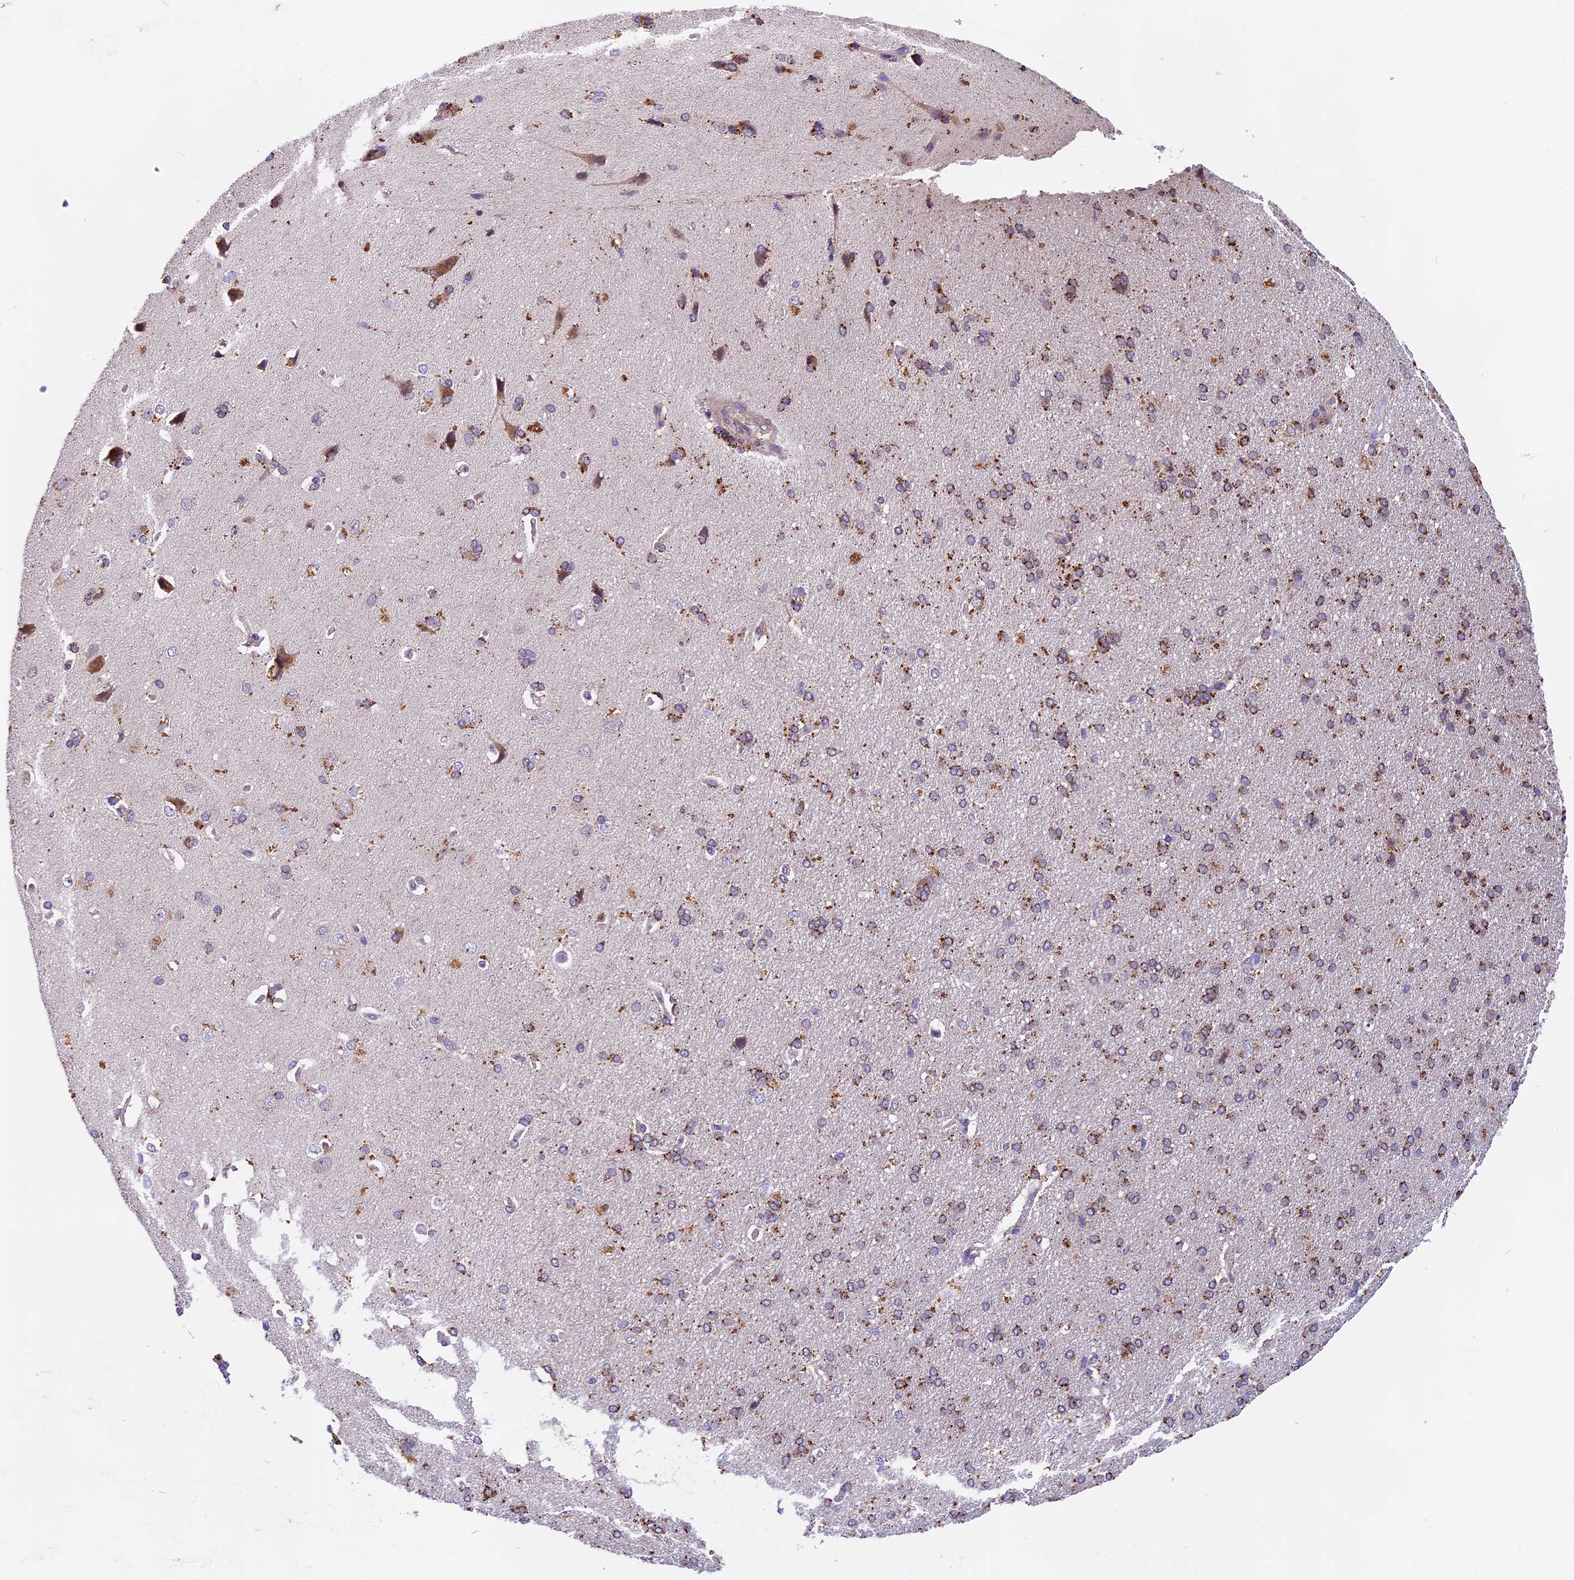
{"staining": {"intensity": "negative", "quantity": "none", "location": "none"}, "tissue": "cerebral cortex", "cell_type": "Endothelial cells", "image_type": "normal", "snomed": [{"axis": "morphology", "description": "Normal tissue, NOS"}, {"axis": "topography", "description": "Cerebral cortex"}], "caption": "Image shows no significant protein expression in endothelial cells of benign cerebral cortex.", "gene": "COPE", "patient": {"sex": "male", "age": 62}}